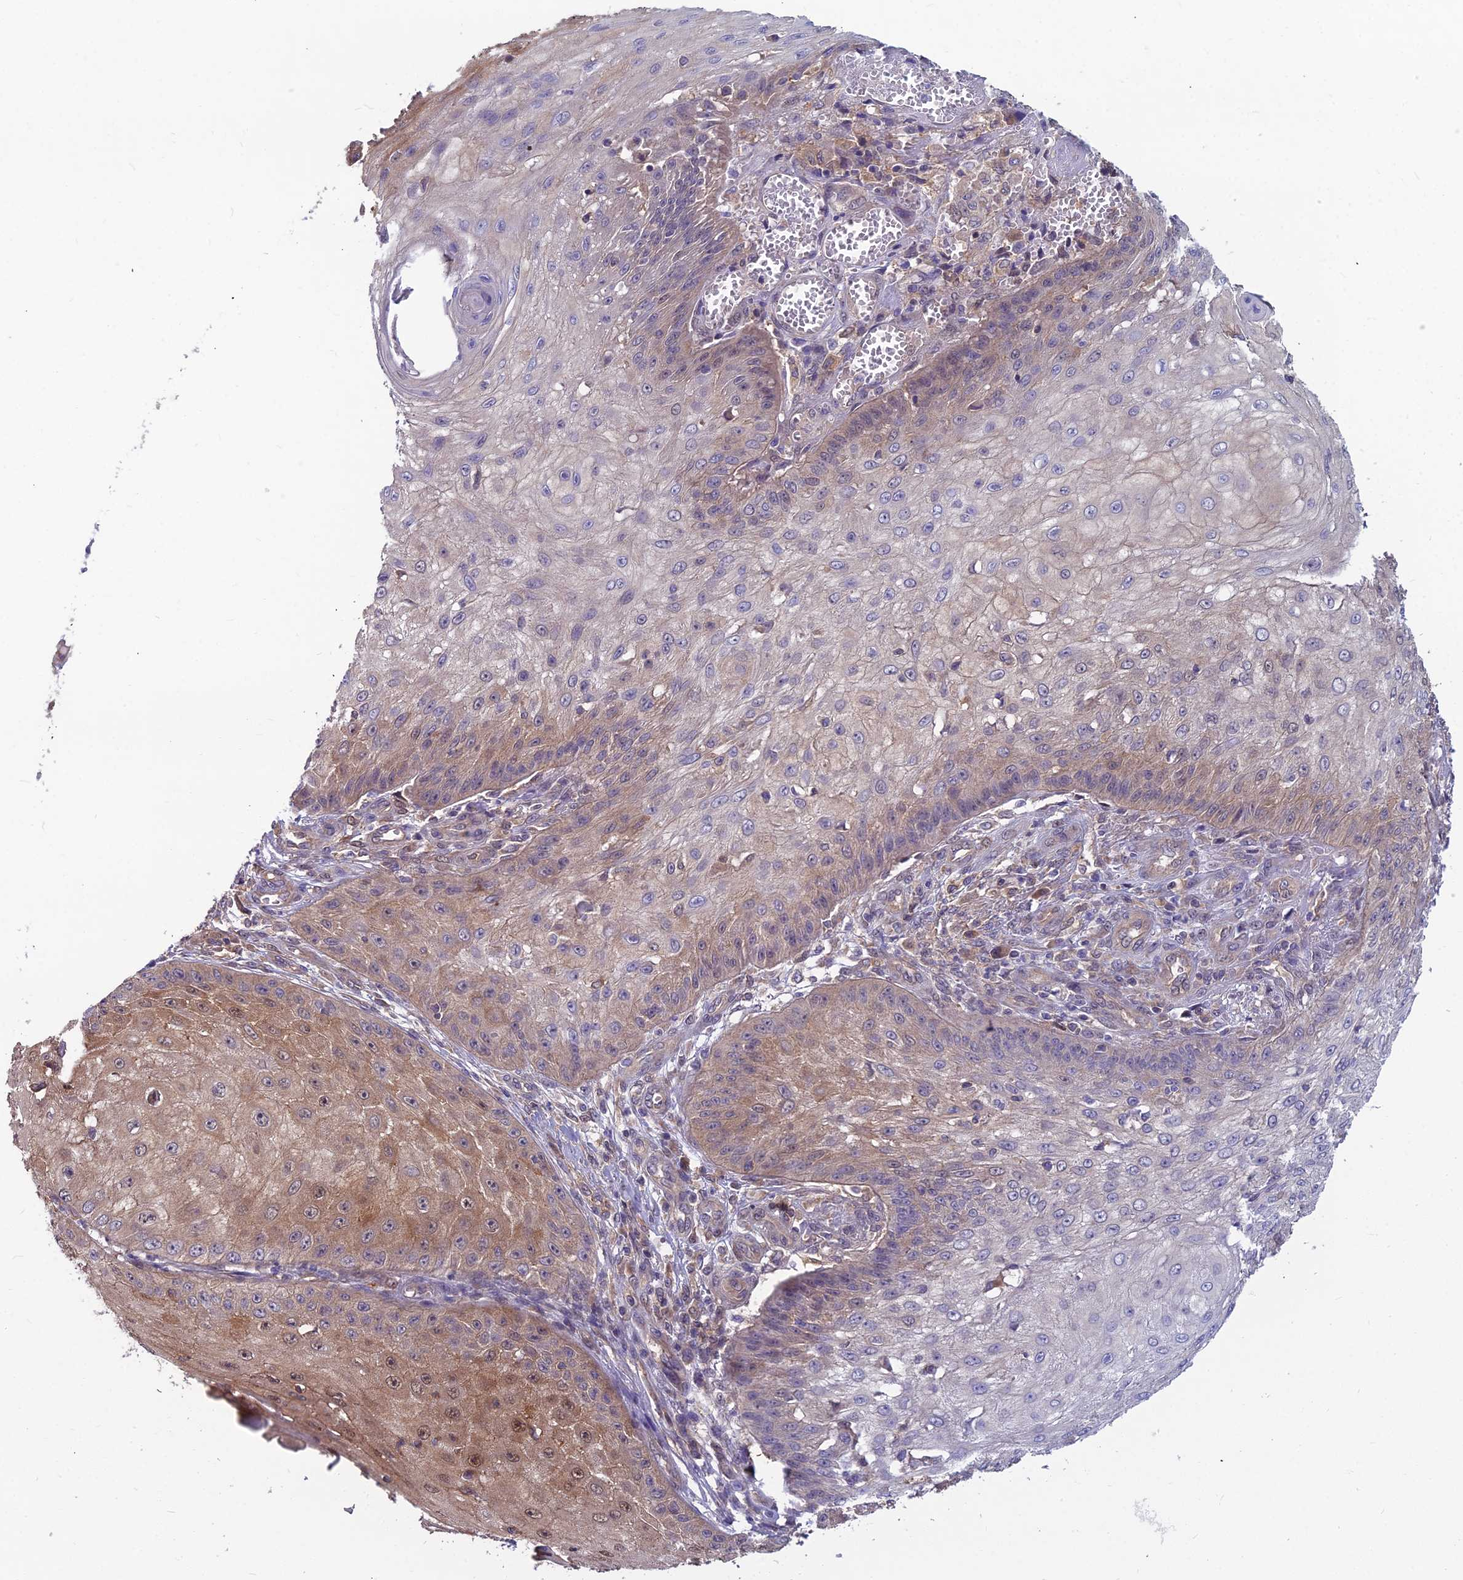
{"staining": {"intensity": "moderate", "quantity": "<25%", "location": "cytoplasmic/membranous,nuclear"}, "tissue": "skin cancer", "cell_type": "Tumor cells", "image_type": "cancer", "snomed": [{"axis": "morphology", "description": "Squamous cell carcinoma, NOS"}, {"axis": "topography", "description": "Skin"}], "caption": "Immunohistochemical staining of human skin cancer (squamous cell carcinoma) reveals low levels of moderate cytoplasmic/membranous and nuclear expression in about <25% of tumor cells. (brown staining indicates protein expression, while blue staining denotes nuclei).", "gene": "MVD", "patient": {"sex": "male", "age": 70}}